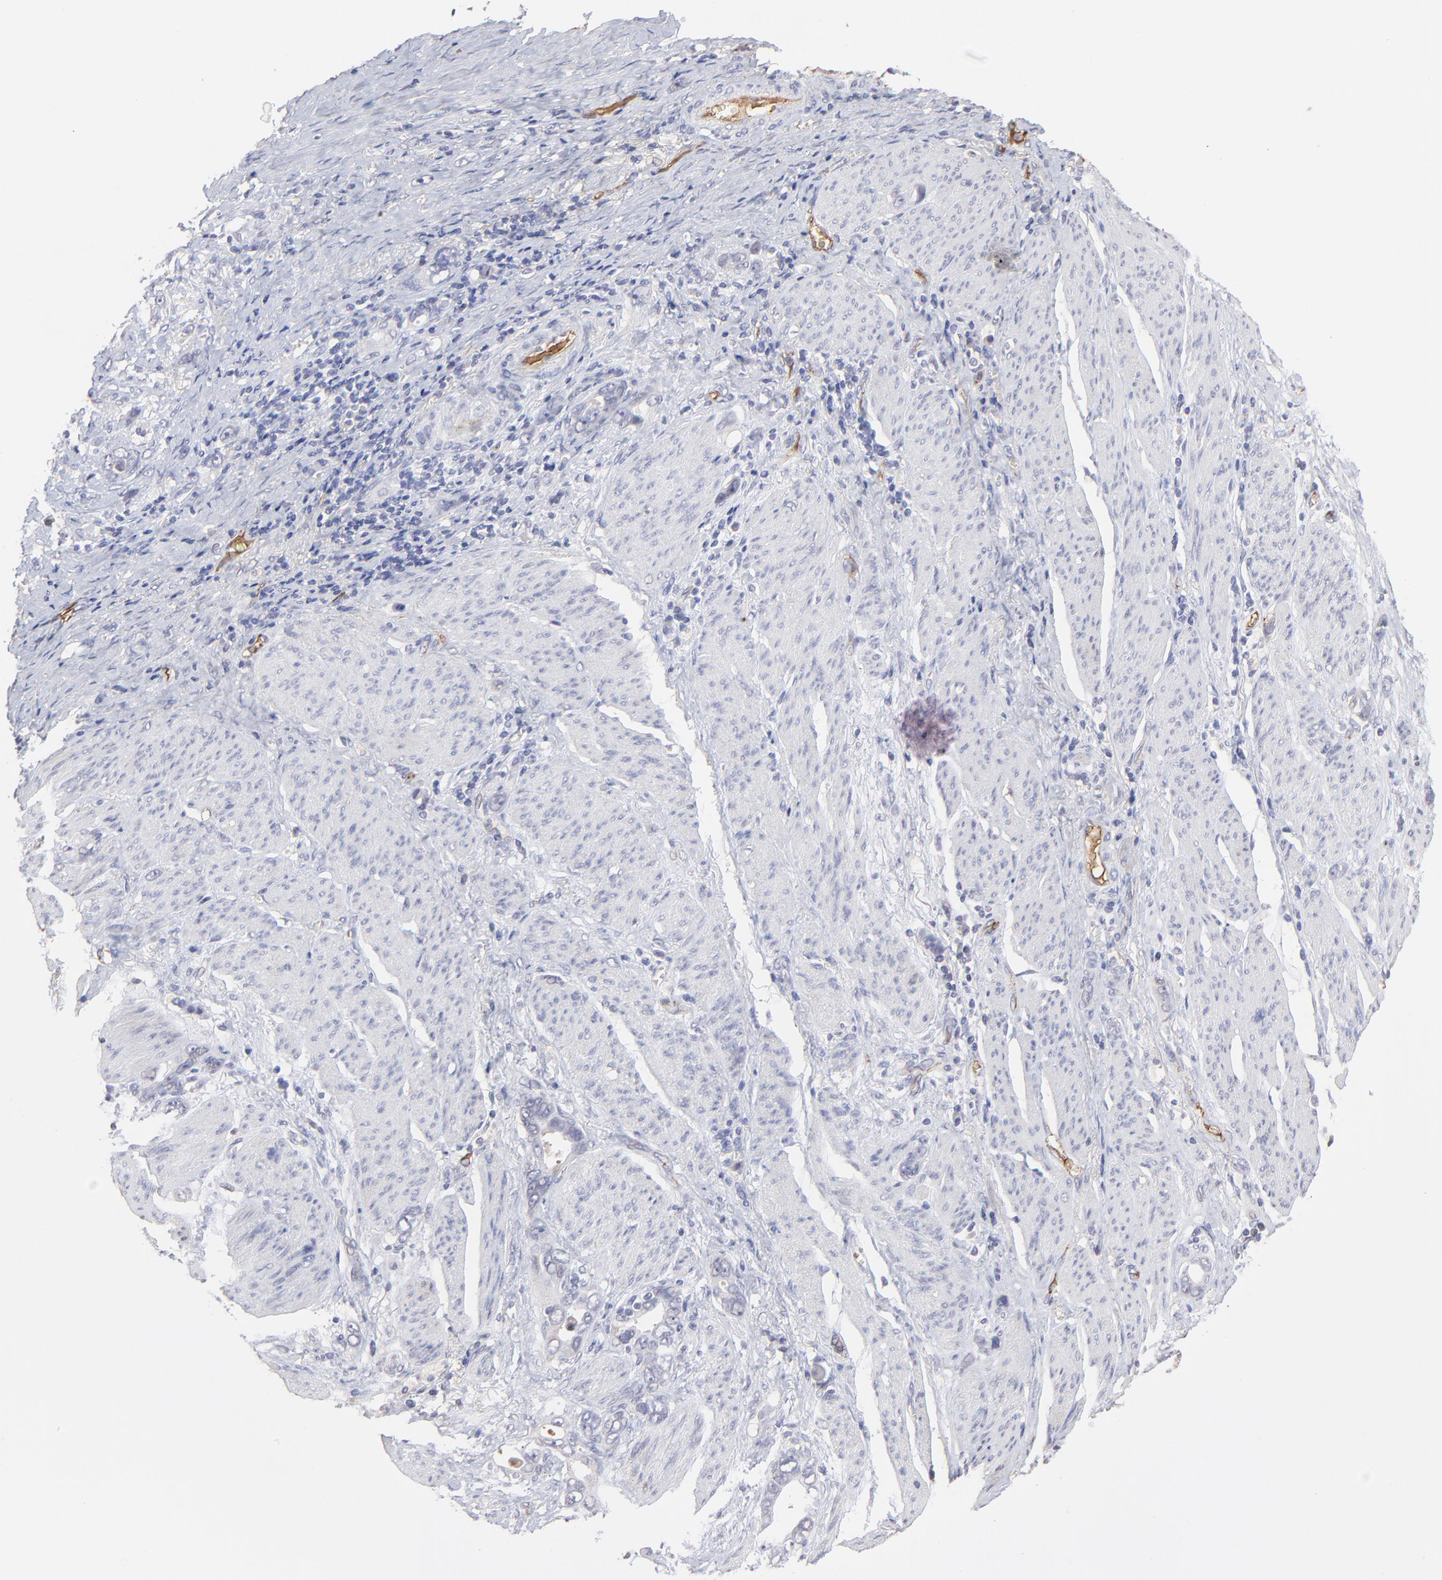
{"staining": {"intensity": "negative", "quantity": "none", "location": "none"}, "tissue": "stomach cancer", "cell_type": "Tumor cells", "image_type": "cancer", "snomed": [{"axis": "morphology", "description": "Adenocarcinoma, NOS"}, {"axis": "topography", "description": "Stomach"}], "caption": "Immunohistochemical staining of stomach adenocarcinoma shows no significant positivity in tumor cells. (DAB (3,3'-diaminobenzidine) immunohistochemistry with hematoxylin counter stain).", "gene": "PSMD14", "patient": {"sex": "male", "age": 78}}